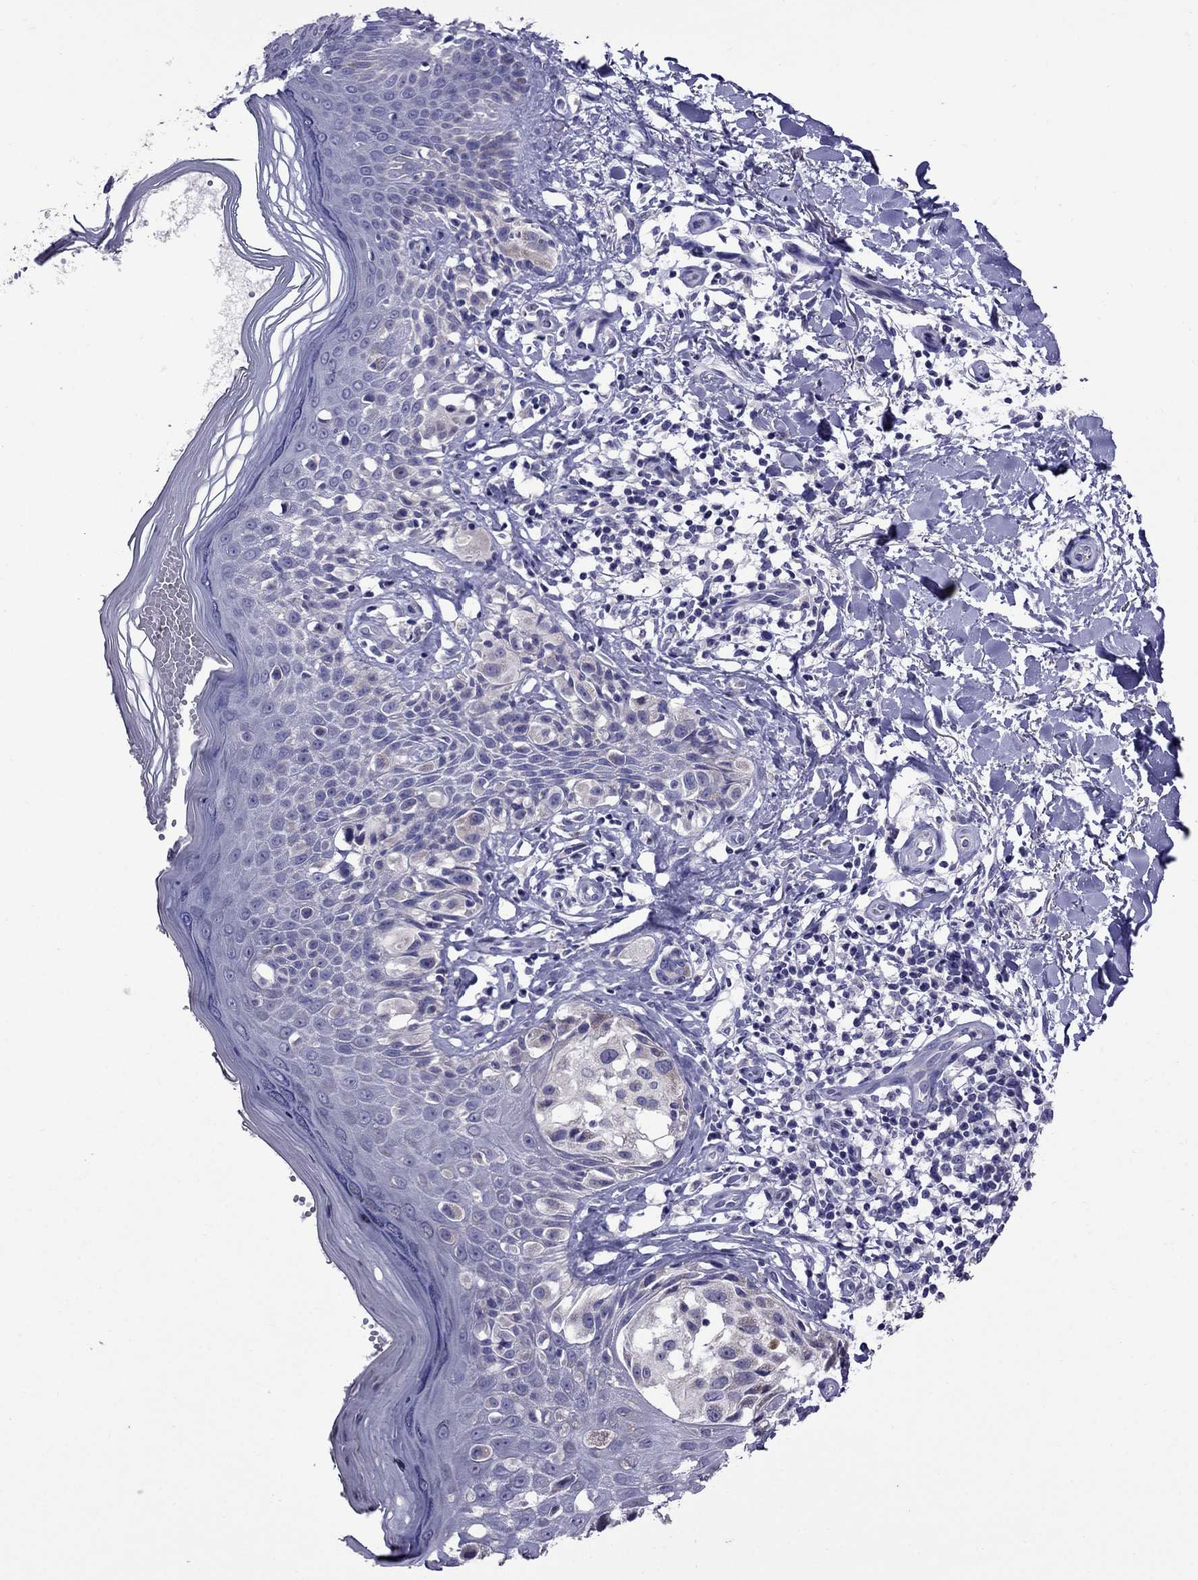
{"staining": {"intensity": "negative", "quantity": "none", "location": "none"}, "tissue": "melanoma", "cell_type": "Tumor cells", "image_type": "cancer", "snomed": [{"axis": "morphology", "description": "Malignant melanoma, NOS"}, {"axis": "topography", "description": "Skin"}], "caption": "Human malignant melanoma stained for a protein using IHC exhibits no expression in tumor cells.", "gene": "OXCT2", "patient": {"sex": "female", "age": 73}}